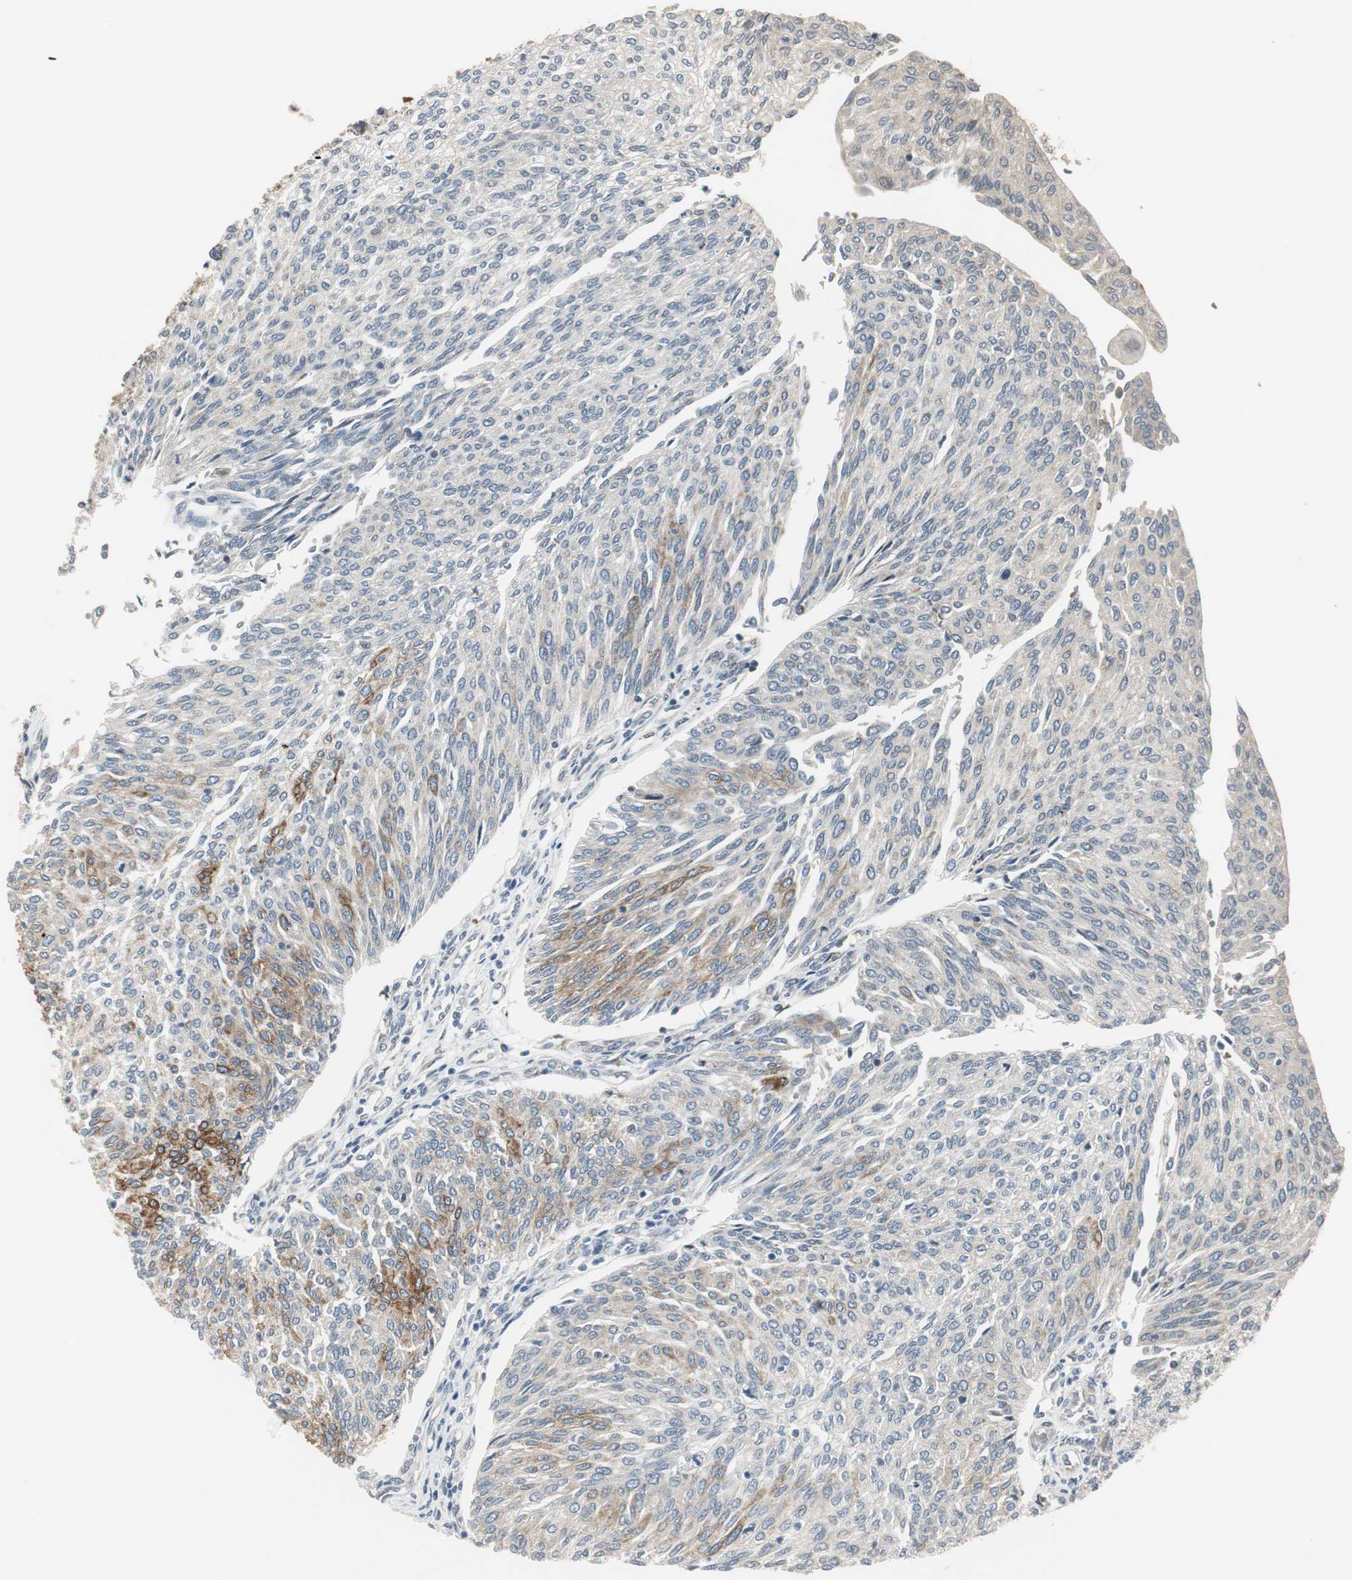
{"staining": {"intensity": "moderate", "quantity": "25%-75%", "location": "cytoplasmic/membranous"}, "tissue": "urothelial cancer", "cell_type": "Tumor cells", "image_type": "cancer", "snomed": [{"axis": "morphology", "description": "Urothelial carcinoma, Low grade"}, {"axis": "topography", "description": "Urinary bladder"}], "caption": "Immunohistochemical staining of low-grade urothelial carcinoma shows moderate cytoplasmic/membranous protein expression in approximately 25%-75% of tumor cells. (DAB (3,3'-diaminobenzidine) = brown stain, brightfield microscopy at high magnification).", "gene": "CCT5", "patient": {"sex": "female", "age": 79}}